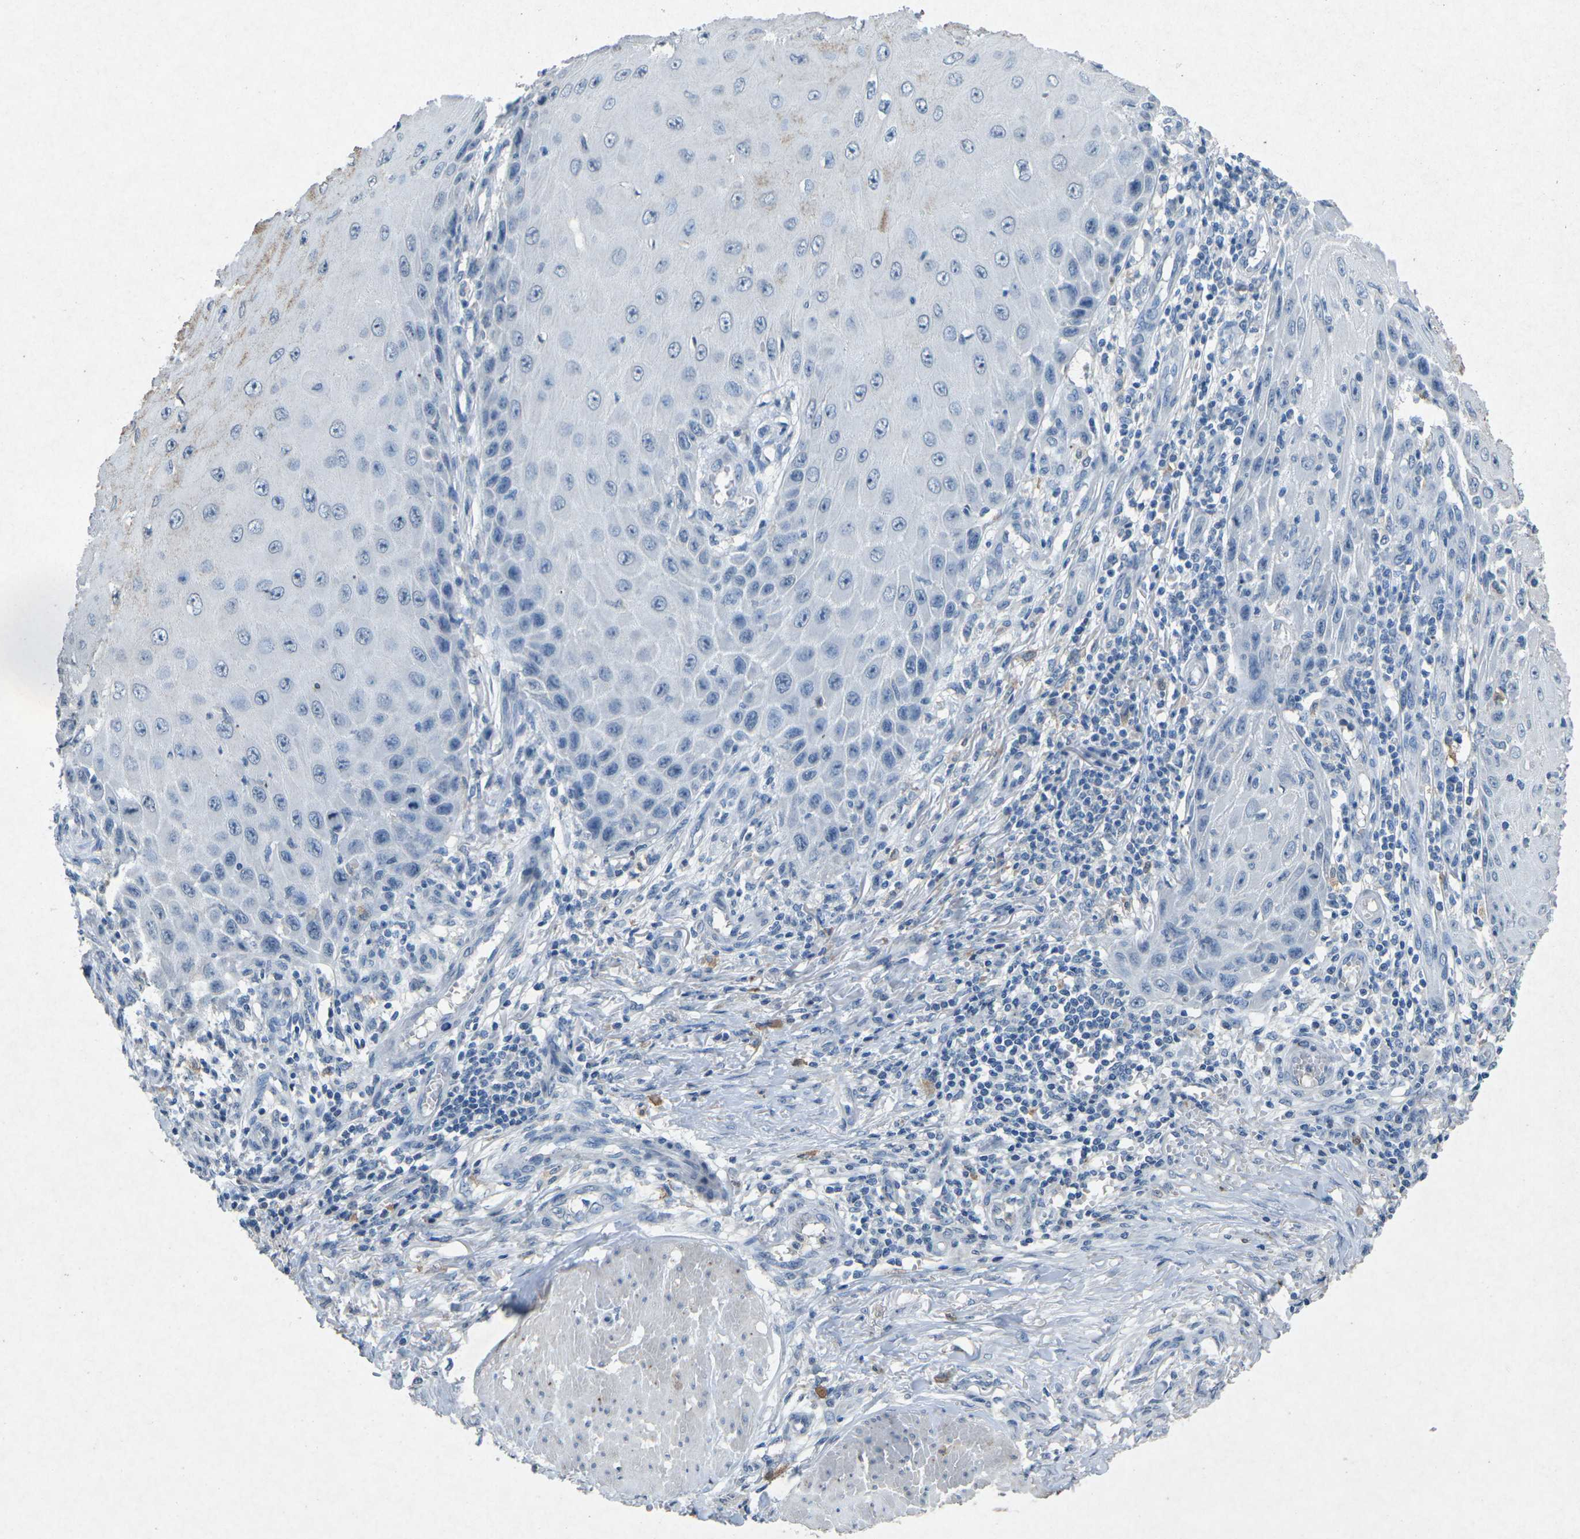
{"staining": {"intensity": "negative", "quantity": "none", "location": "none"}, "tissue": "skin cancer", "cell_type": "Tumor cells", "image_type": "cancer", "snomed": [{"axis": "morphology", "description": "Squamous cell carcinoma, NOS"}, {"axis": "topography", "description": "Skin"}], "caption": "DAB immunohistochemical staining of squamous cell carcinoma (skin) reveals no significant positivity in tumor cells.", "gene": "A1BG", "patient": {"sex": "female", "age": 73}}